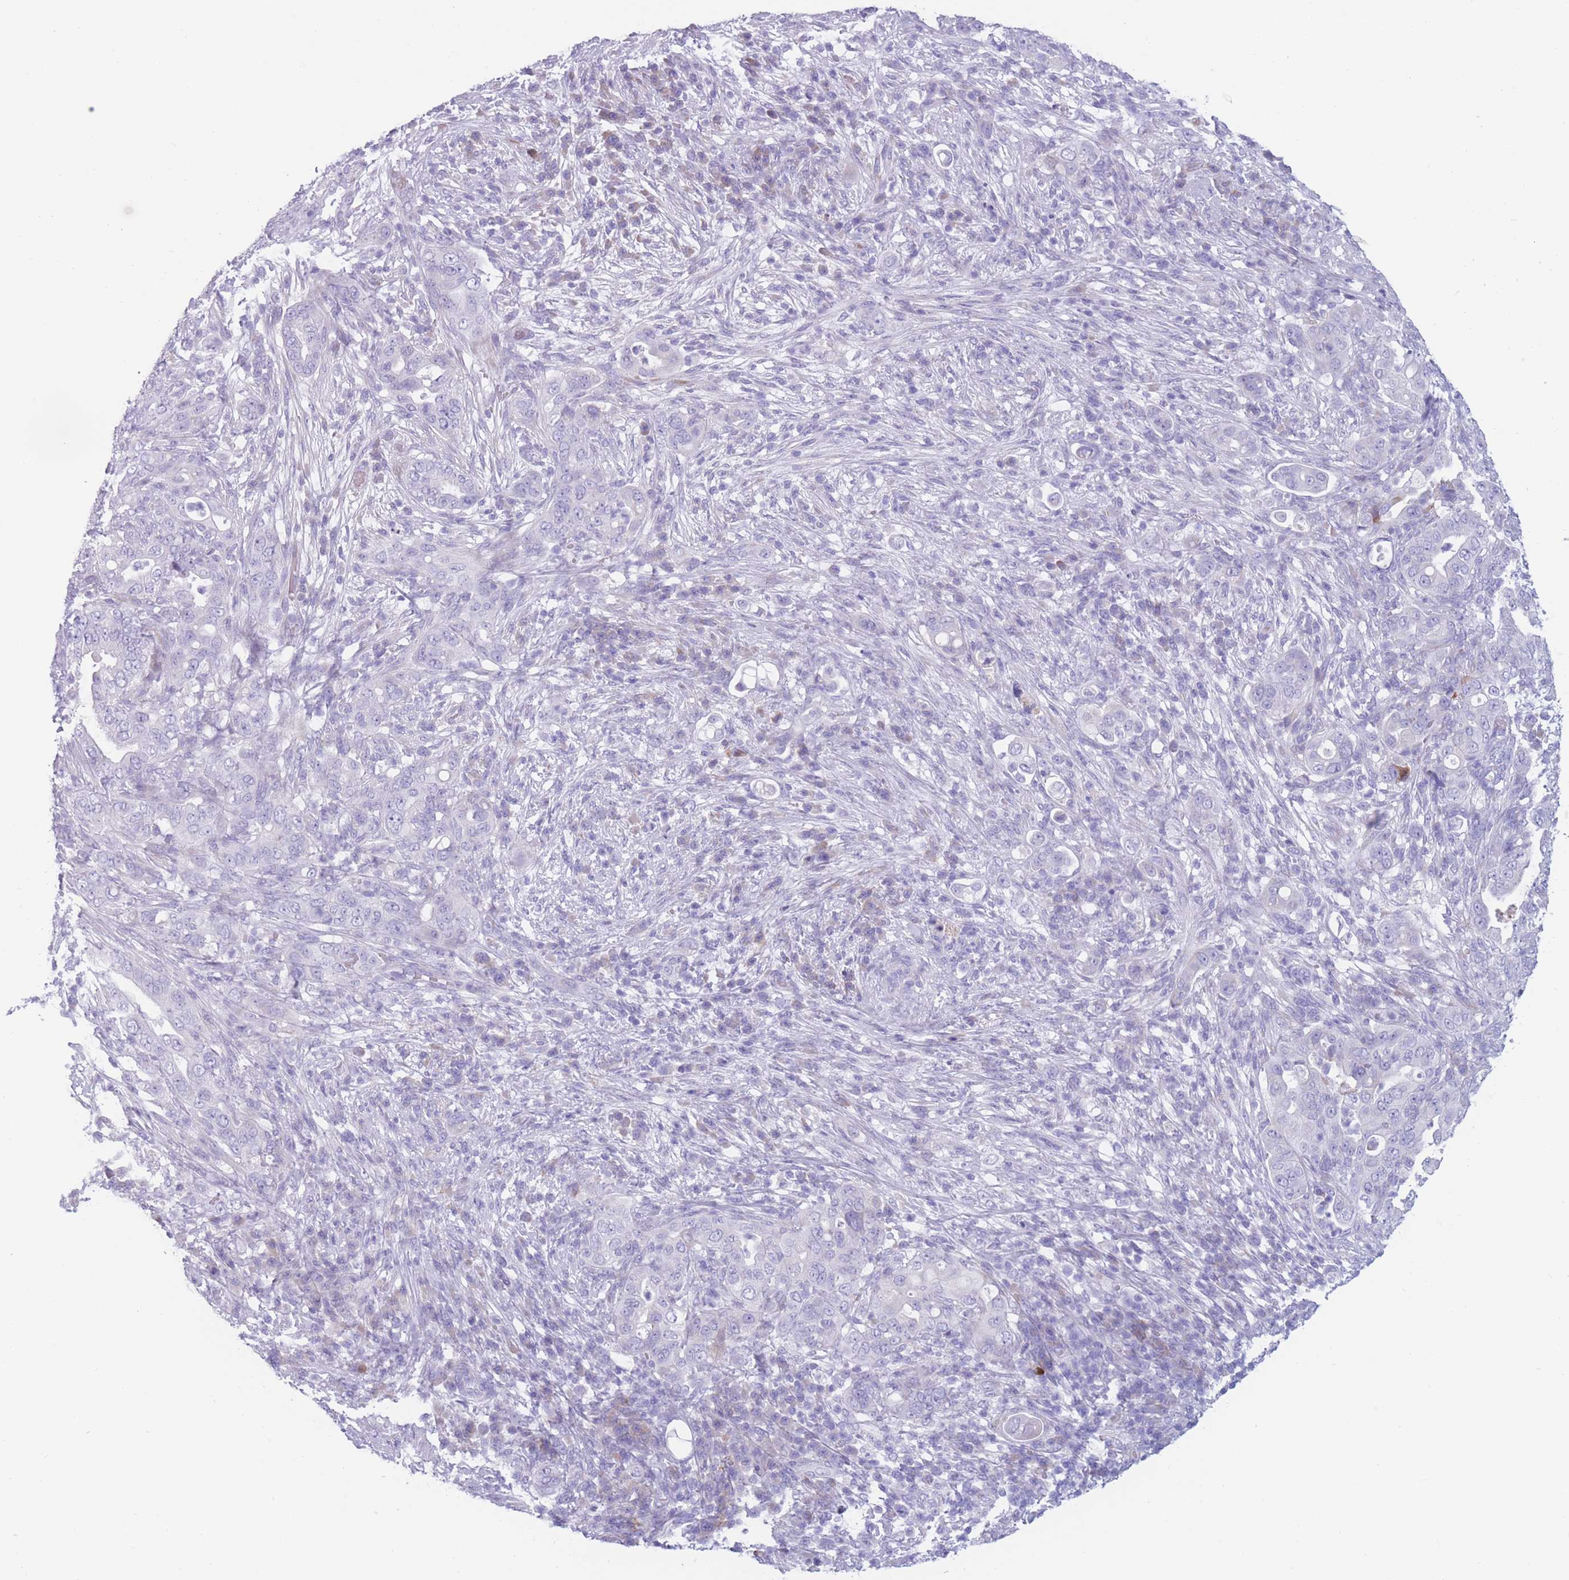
{"staining": {"intensity": "negative", "quantity": "none", "location": "none"}, "tissue": "pancreatic cancer", "cell_type": "Tumor cells", "image_type": "cancer", "snomed": [{"axis": "morphology", "description": "Adenocarcinoma, NOS"}, {"axis": "topography", "description": "Pancreas"}], "caption": "The IHC photomicrograph has no significant expression in tumor cells of pancreatic cancer (adenocarcinoma) tissue.", "gene": "COL27A1", "patient": {"sex": "female", "age": 63}}